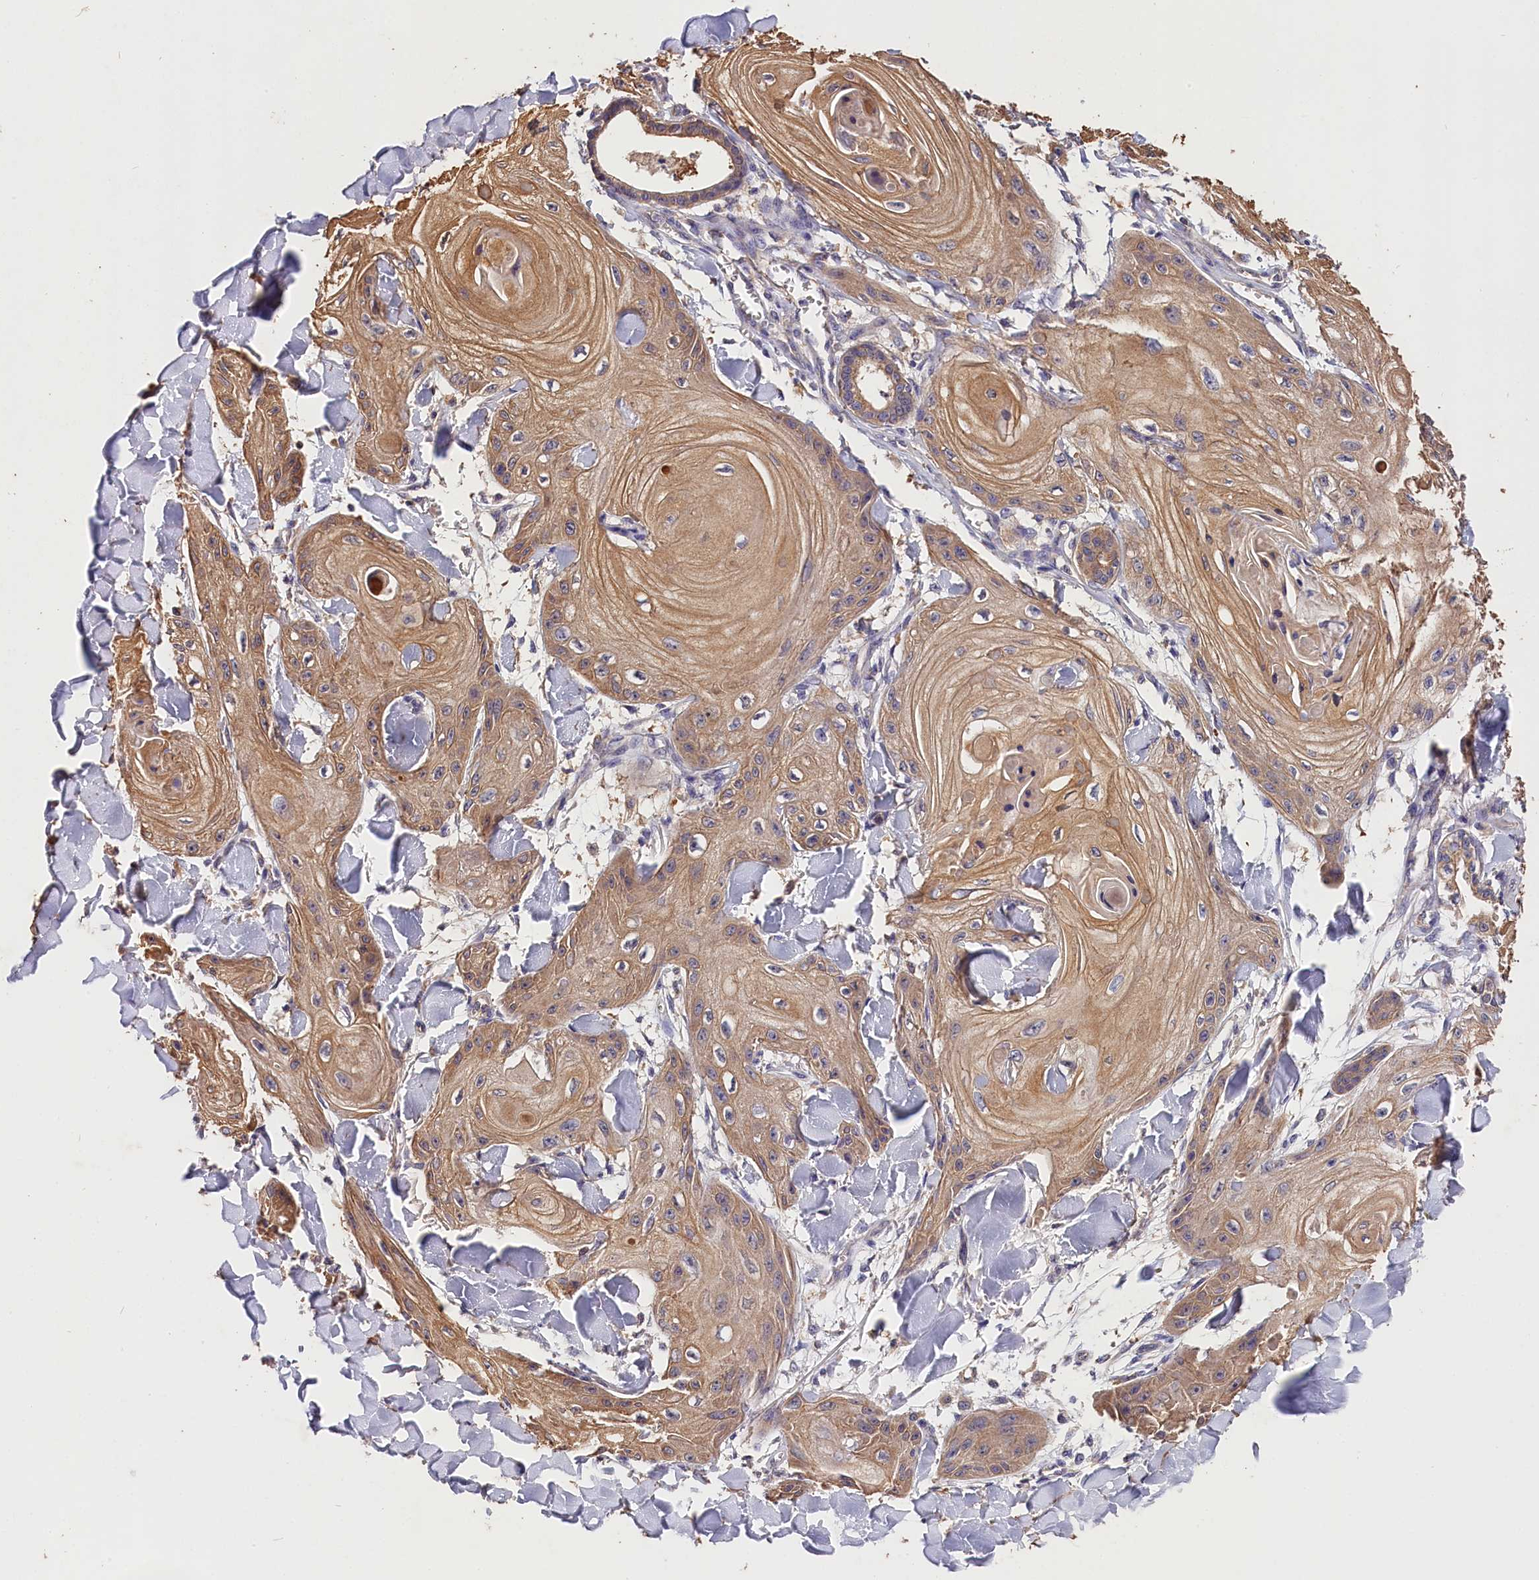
{"staining": {"intensity": "moderate", "quantity": ">75%", "location": "cytoplasmic/membranous"}, "tissue": "skin cancer", "cell_type": "Tumor cells", "image_type": "cancer", "snomed": [{"axis": "morphology", "description": "Squamous cell carcinoma, NOS"}, {"axis": "topography", "description": "Skin"}], "caption": "This image exhibits immunohistochemistry (IHC) staining of human skin cancer, with medium moderate cytoplasmic/membranous staining in about >75% of tumor cells.", "gene": "OAS3", "patient": {"sex": "male", "age": 74}}